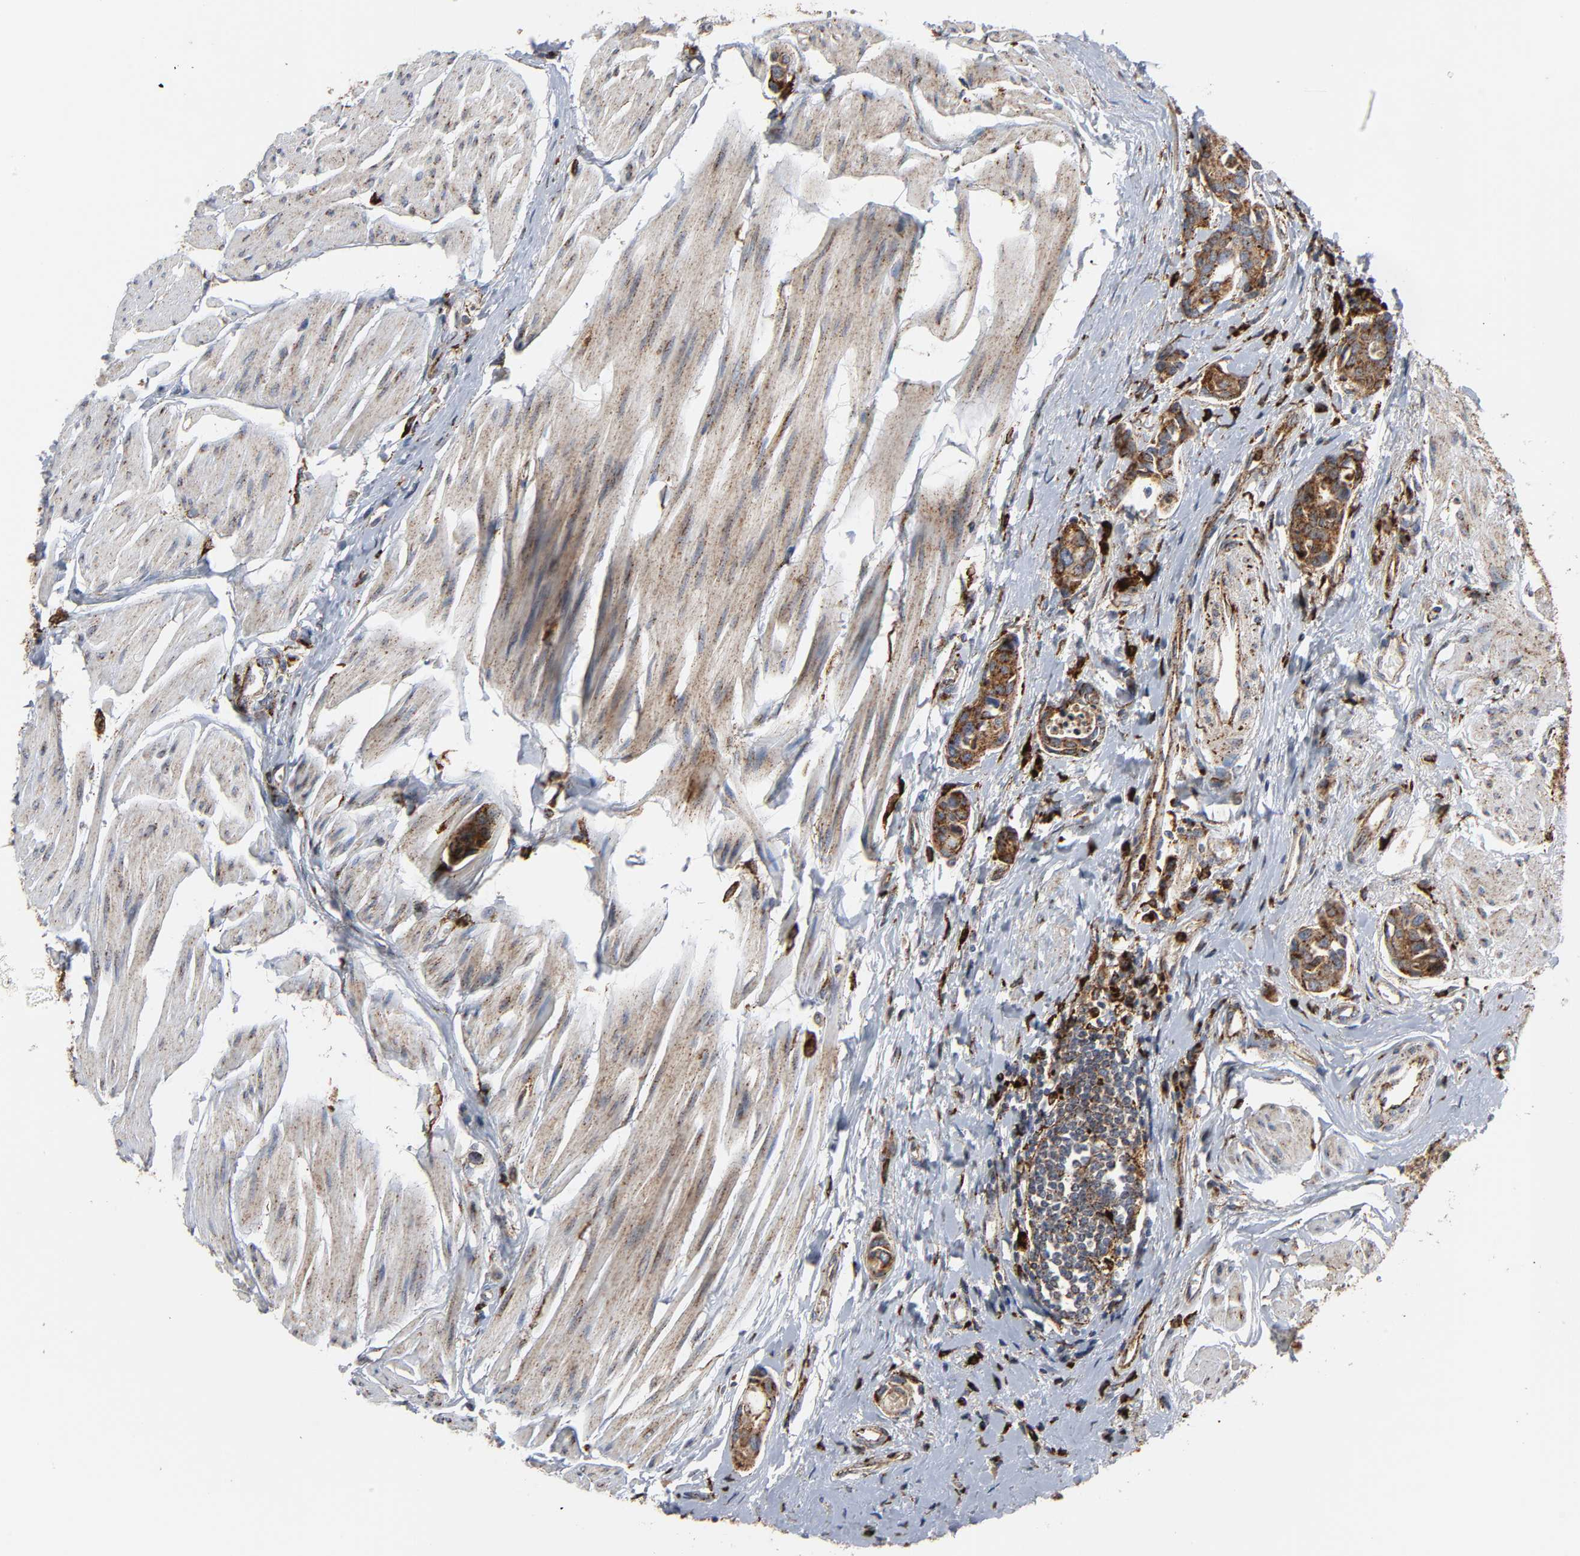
{"staining": {"intensity": "moderate", "quantity": ">75%", "location": "cytoplasmic/membranous"}, "tissue": "urothelial cancer", "cell_type": "Tumor cells", "image_type": "cancer", "snomed": [{"axis": "morphology", "description": "Urothelial carcinoma, High grade"}, {"axis": "topography", "description": "Urinary bladder"}], "caption": "Urothelial cancer stained with a brown dye shows moderate cytoplasmic/membranous positive staining in approximately >75% of tumor cells.", "gene": "PSAP", "patient": {"sex": "male", "age": 78}}